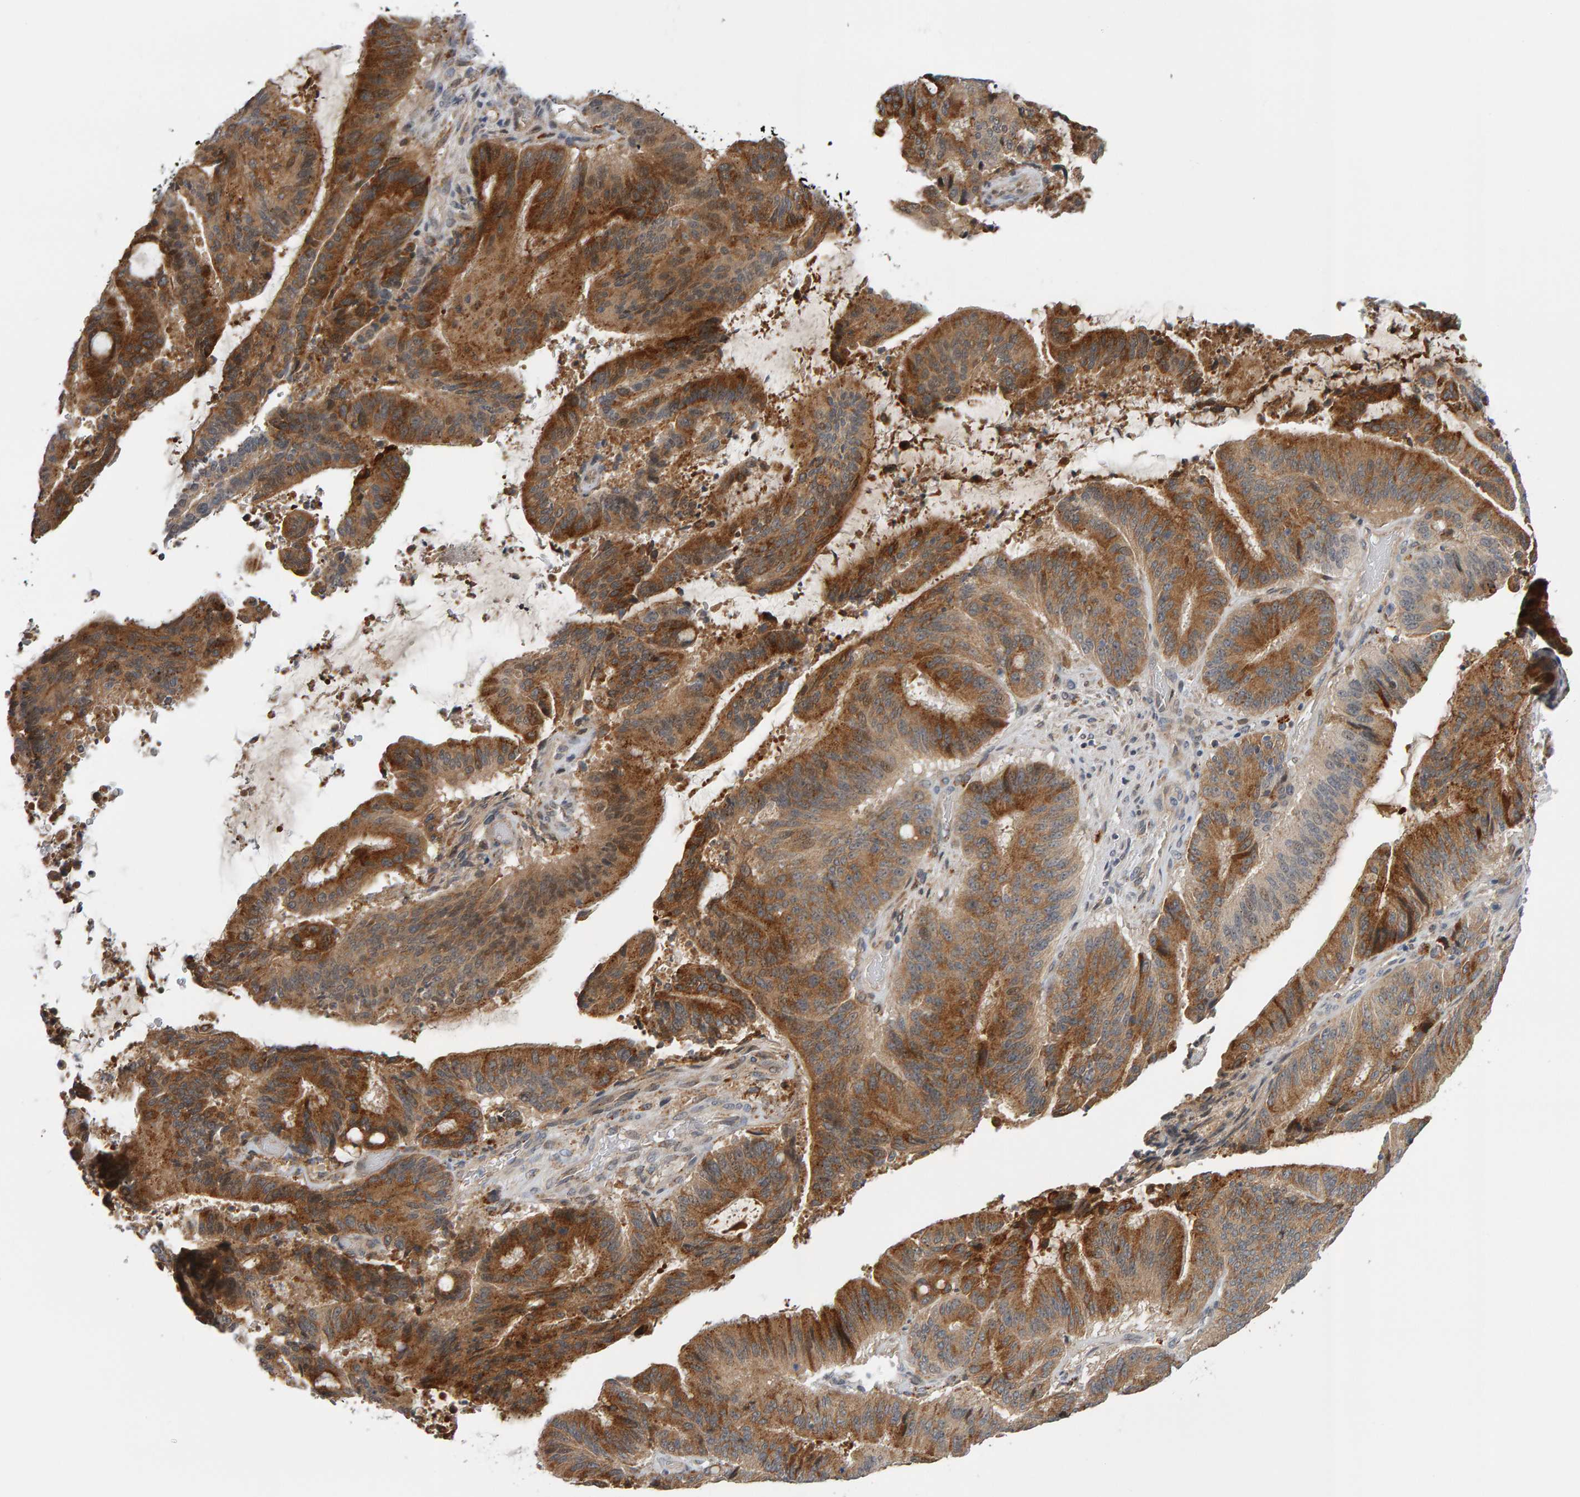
{"staining": {"intensity": "moderate", "quantity": ">75%", "location": "cytoplasmic/membranous"}, "tissue": "liver cancer", "cell_type": "Tumor cells", "image_type": "cancer", "snomed": [{"axis": "morphology", "description": "Normal tissue, NOS"}, {"axis": "morphology", "description": "Cholangiocarcinoma"}, {"axis": "topography", "description": "Liver"}, {"axis": "topography", "description": "Peripheral nerve tissue"}], "caption": "Protein expression analysis of liver cancer (cholangiocarcinoma) shows moderate cytoplasmic/membranous expression in about >75% of tumor cells. Using DAB (3,3'-diaminobenzidine) (brown) and hematoxylin (blue) stains, captured at high magnification using brightfield microscopy.", "gene": "ZNF160", "patient": {"sex": "female", "age": 73}}